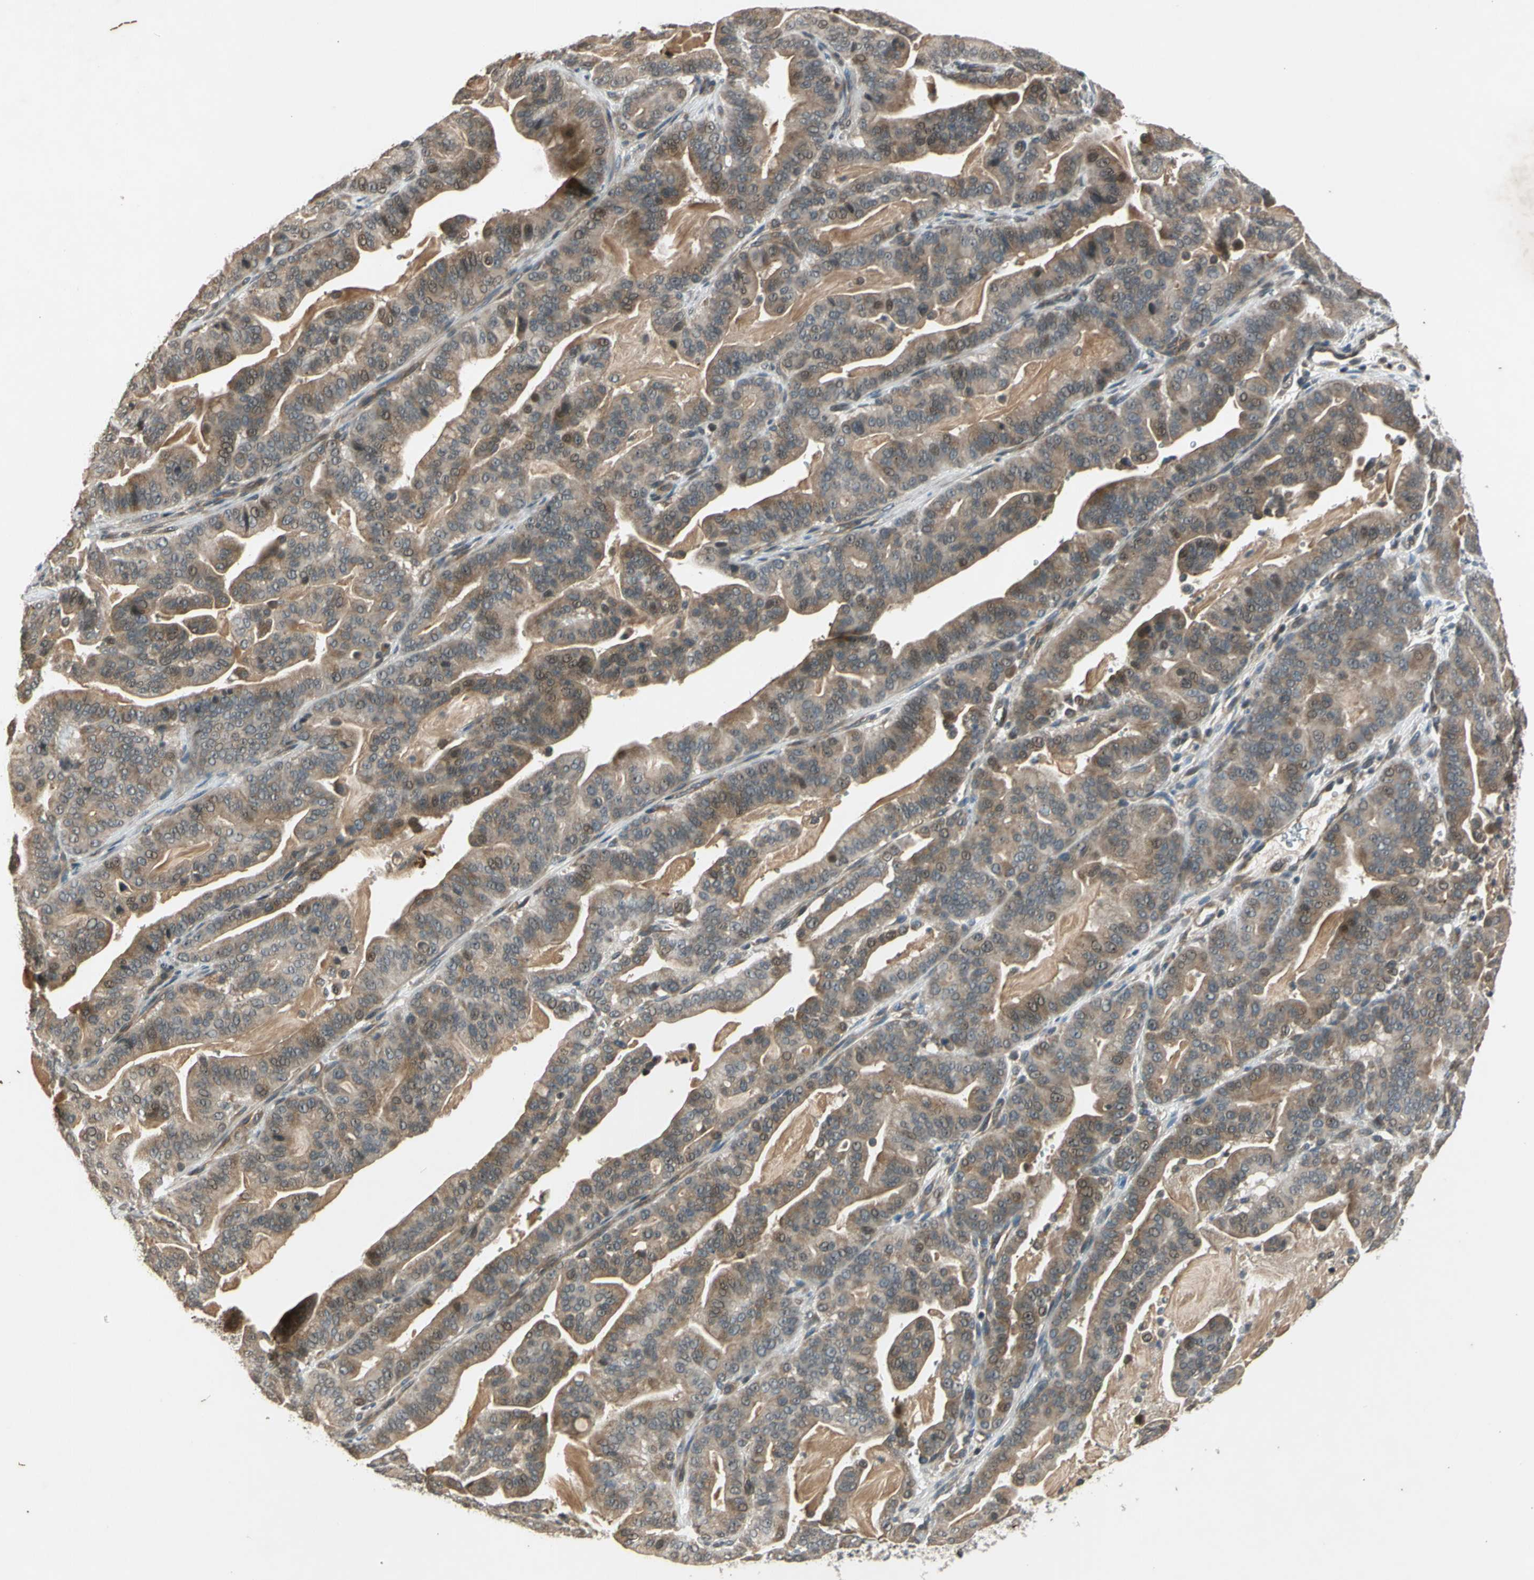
{"staining": {"intensity": "moderate", "quantity": ">75%", "location": "cytoplasmic/membranous,nuclear"}, "tissue": "pancreatic cancer", "cell_type": "Tumor cells", "image_type": "cancer", "snomed": [{"axis": "morphology", "description": "Adenocarcinoma, NOS"}, {"axis": "topography", "description": "Pancreas"}], "caption": "A histopathology image of human pancreatic cancer (adenocarcinoma) stained for a protein exhibits moderate cytoplasmic/membranous and nuclear brown staining in tumor cells.", "gene": "EFNB2", "patient": {"sex": "male", "age": 63}}